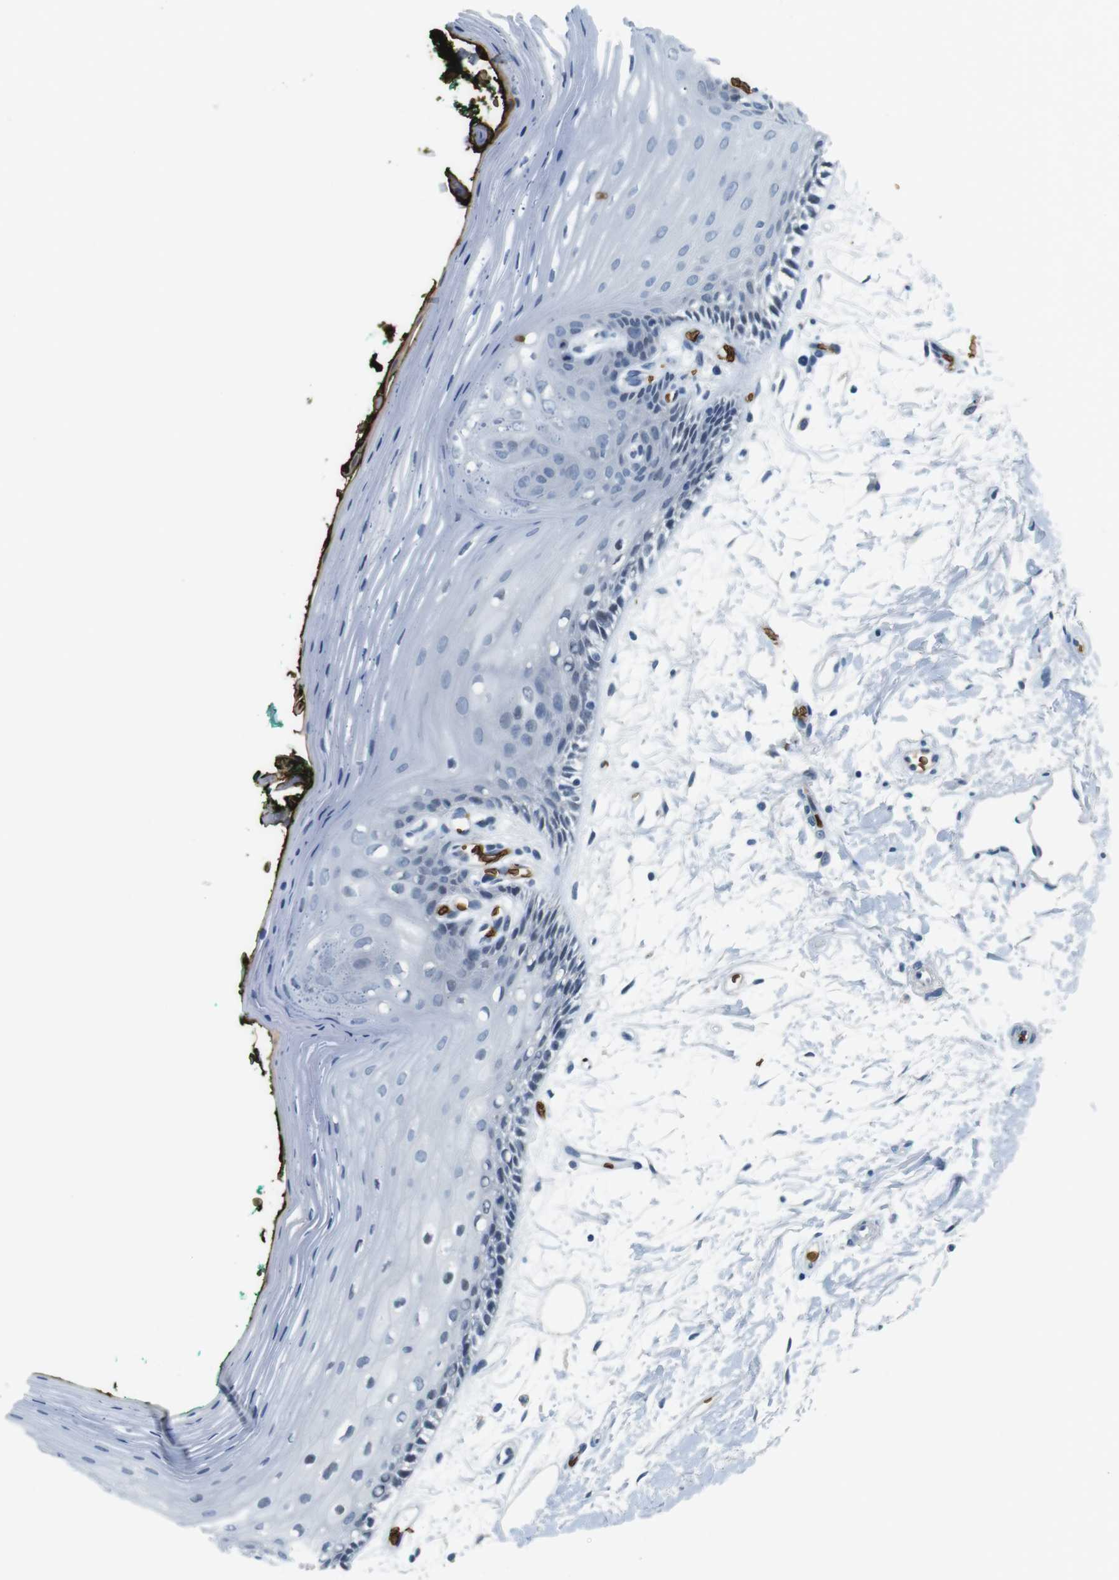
{"staining": {"intensity": "negative", "quantity": "none", "location": "none"}, "tissue": "oral mucosa", "cell_type": "Squamous epithelial cells", "image_type": "normal", "snomed": [{"axis": "morphology", "description": "Normal tissue, NOS"}, {"axis": "topography", "description": "Skeletal muscle"}, {"axis": "topography", "description": "Oral tissue"}, {"axis": "topography", "description": "Peripheral nerve tissue"}], "caption": "The micrograph reveals no significant expression in squamous epithelial cells of oral mucosa. (DAB immunohistochemistry (IHC), high magnification).", "gene": "SLC4A1", "patient": {"sex": "female", "age": 84}}